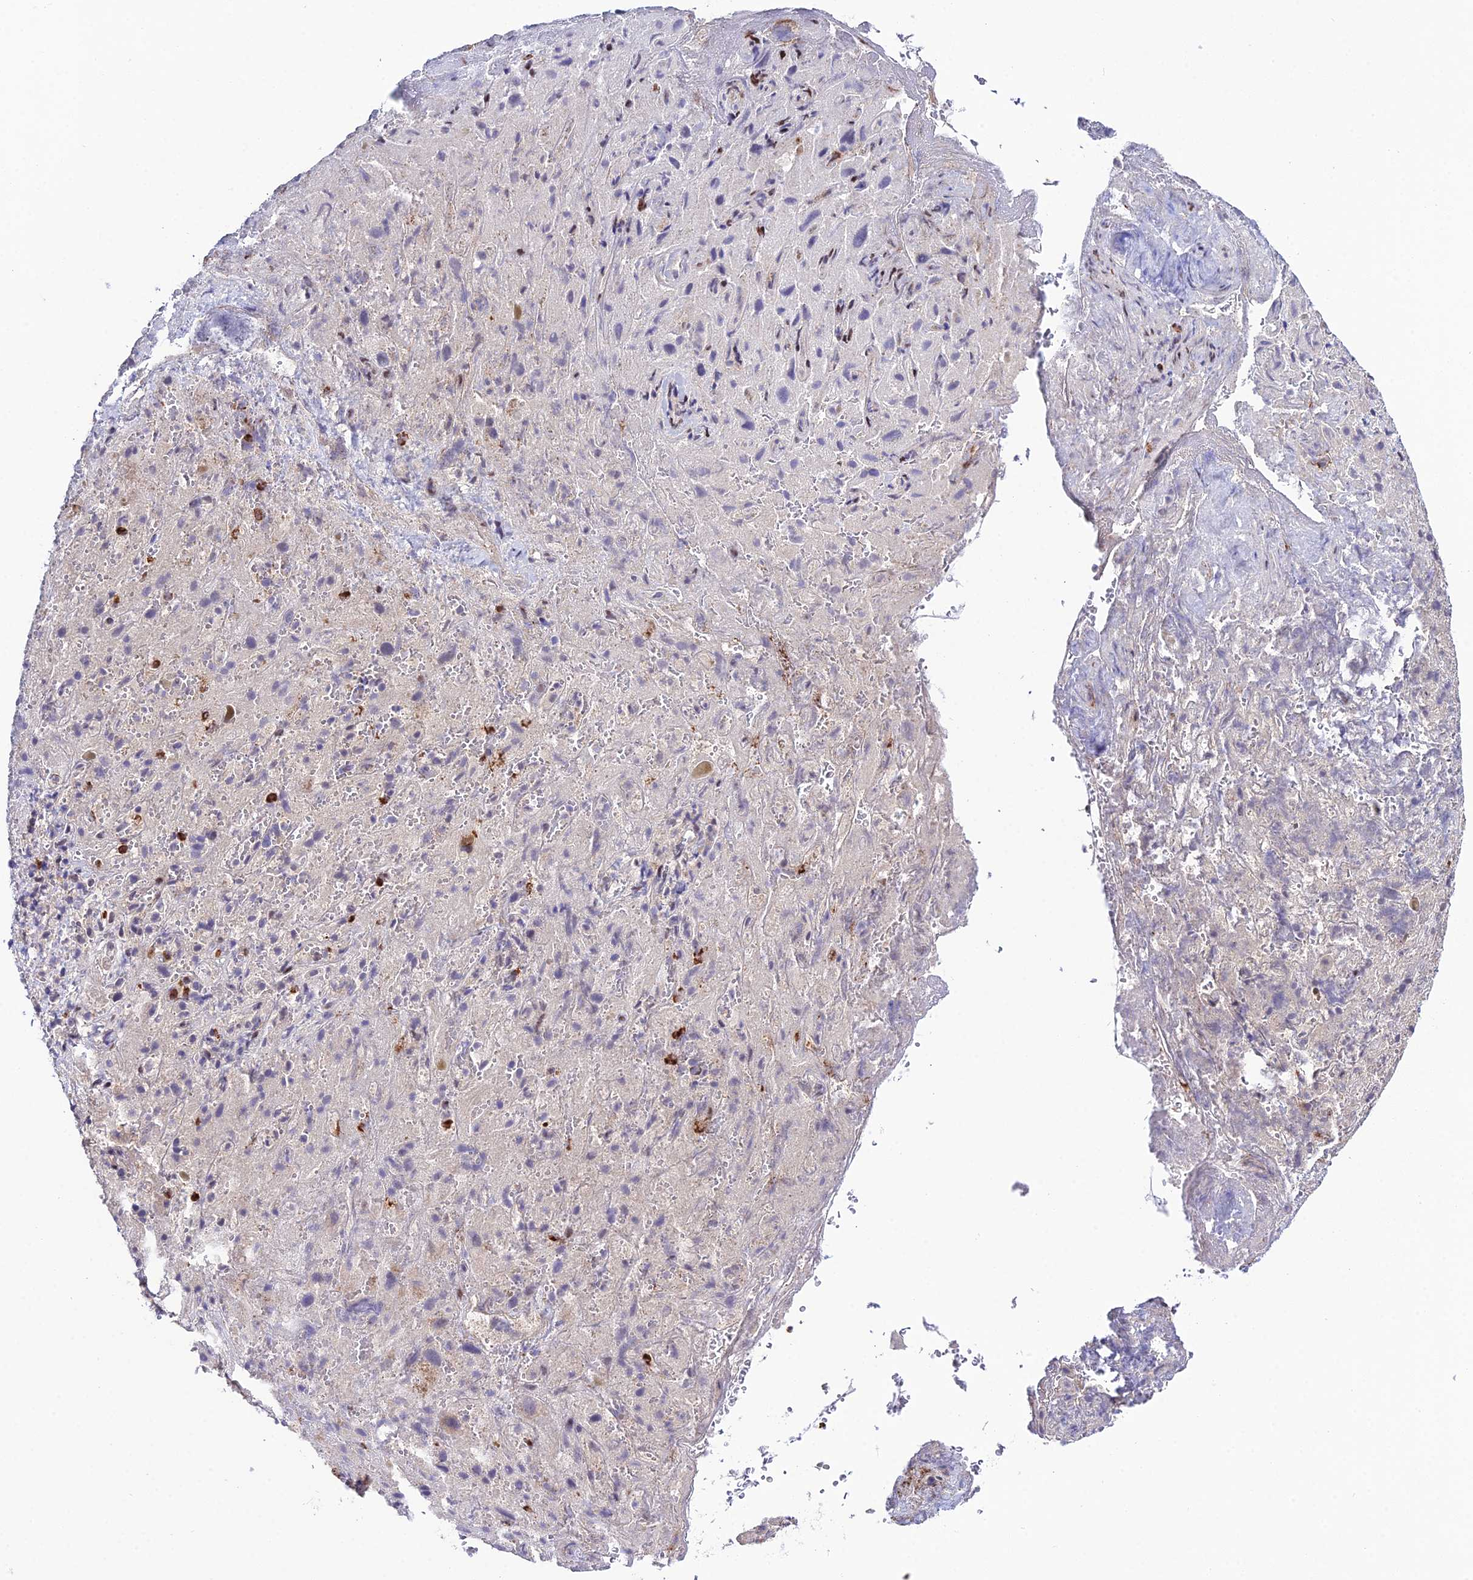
{"staining": {"intensity": "negative", "quantity": "none", "location": "none"}, "tissue": "liver cancer", "cell_type": "Tumor cells", "image_type": "cancer", "snomed": [{"axis": "morphology", "description": "Cholangiocarcinoma"}, {"axis": "topography", "description": "Liver"}], "caption": "Immunohistochemical staining of liver cancer (cholangiocarcinoma) displays no significant expression in tumor cells.", "gene": "SYT15", "patient": {"sex": "female", "age": 52}}